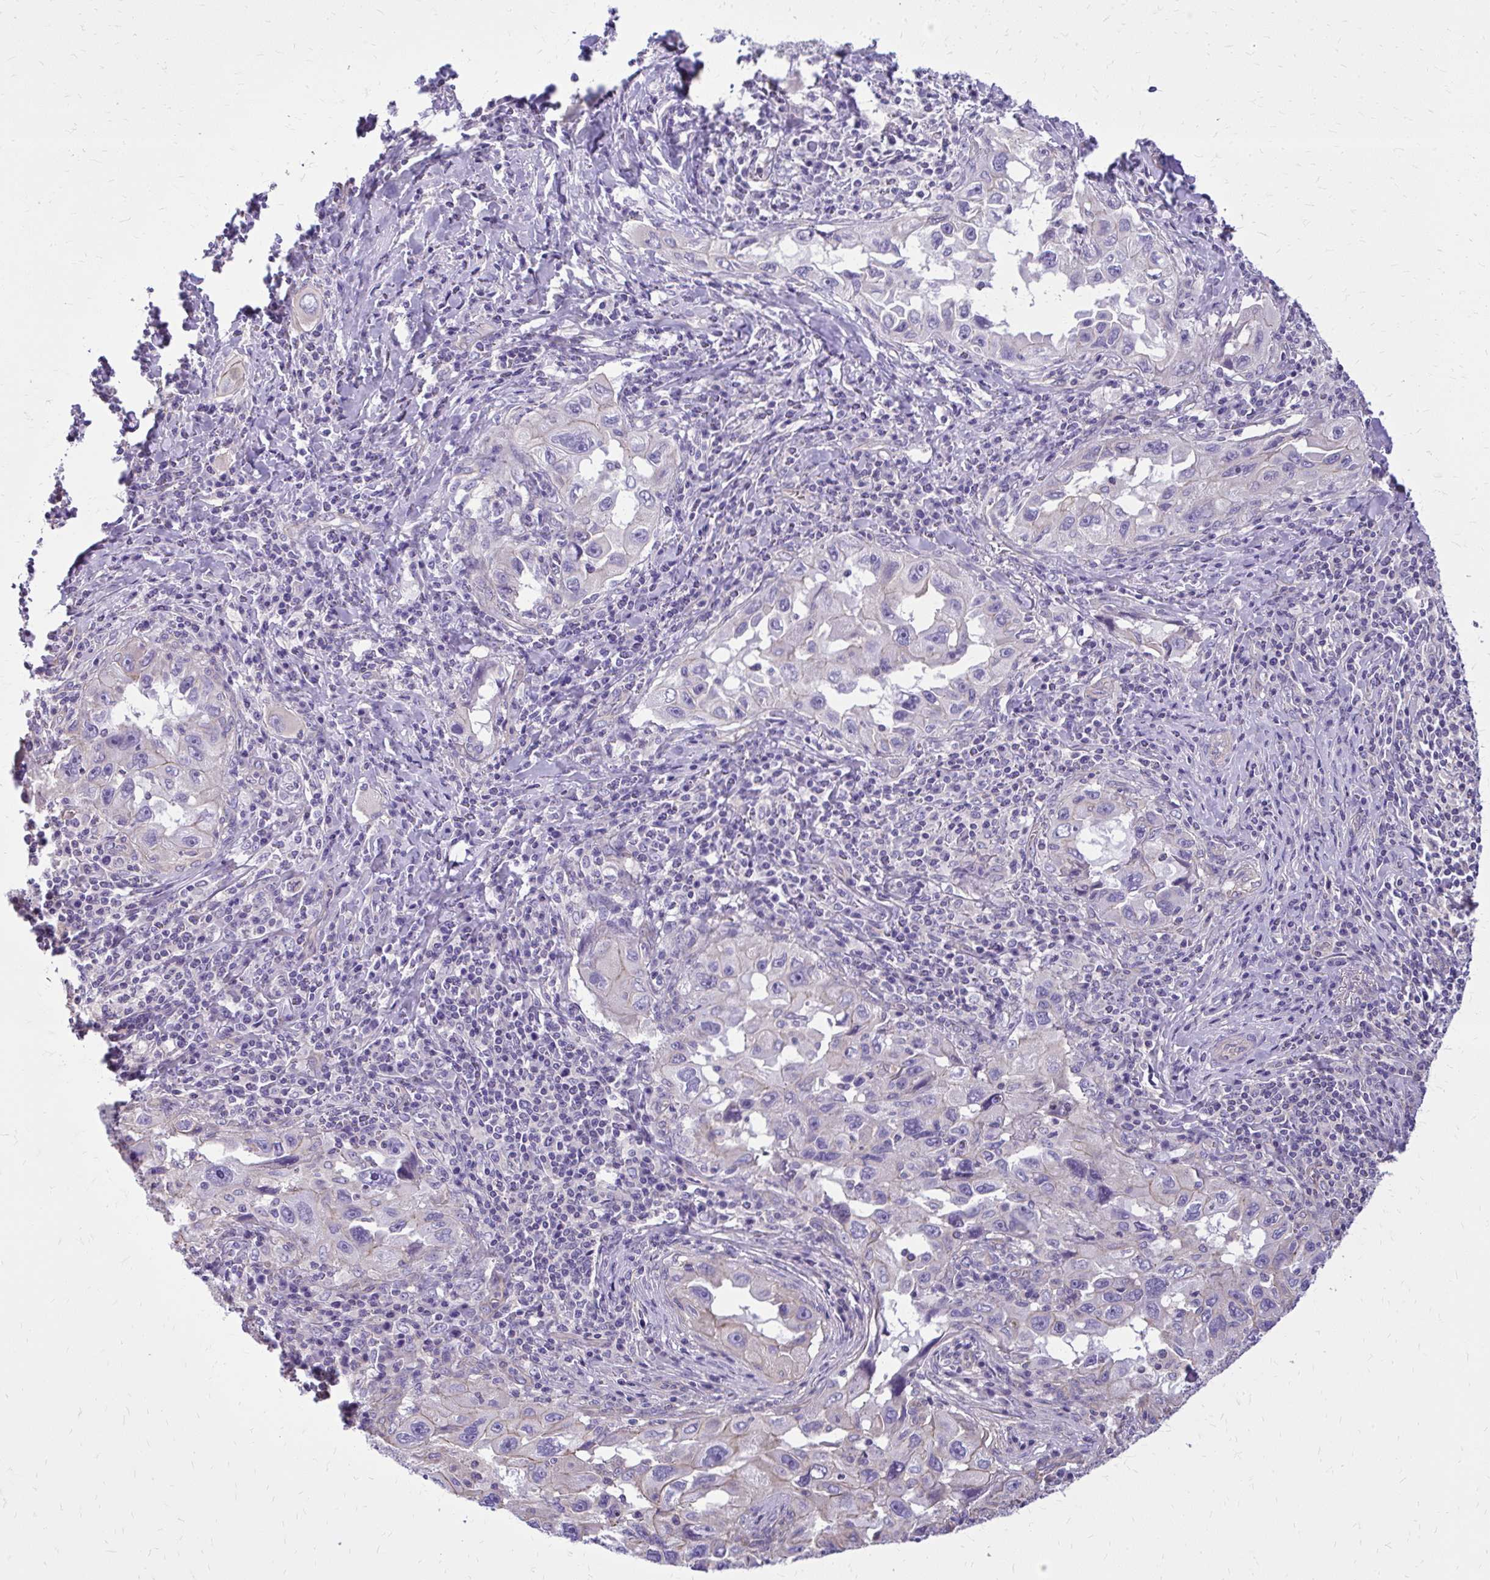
{"staining": {"intensity": "negative", "quantity": "none", "location": "none"}, "tissue": "lung cancer", "cell_type": "Tumor cells", "image_type": "cancer", "snomed": [{"axis": "morphology", "description": "Adenocarcinoma, NOS"}, {"axis": "topography", "description": "Lung"}], "caption": "IHC of human lung cancer displays no expression in tumor cells. Nuclei are stained in blue.", "gene": "RUNDC3B", "patient": {"sex": "female", "age": 73}}